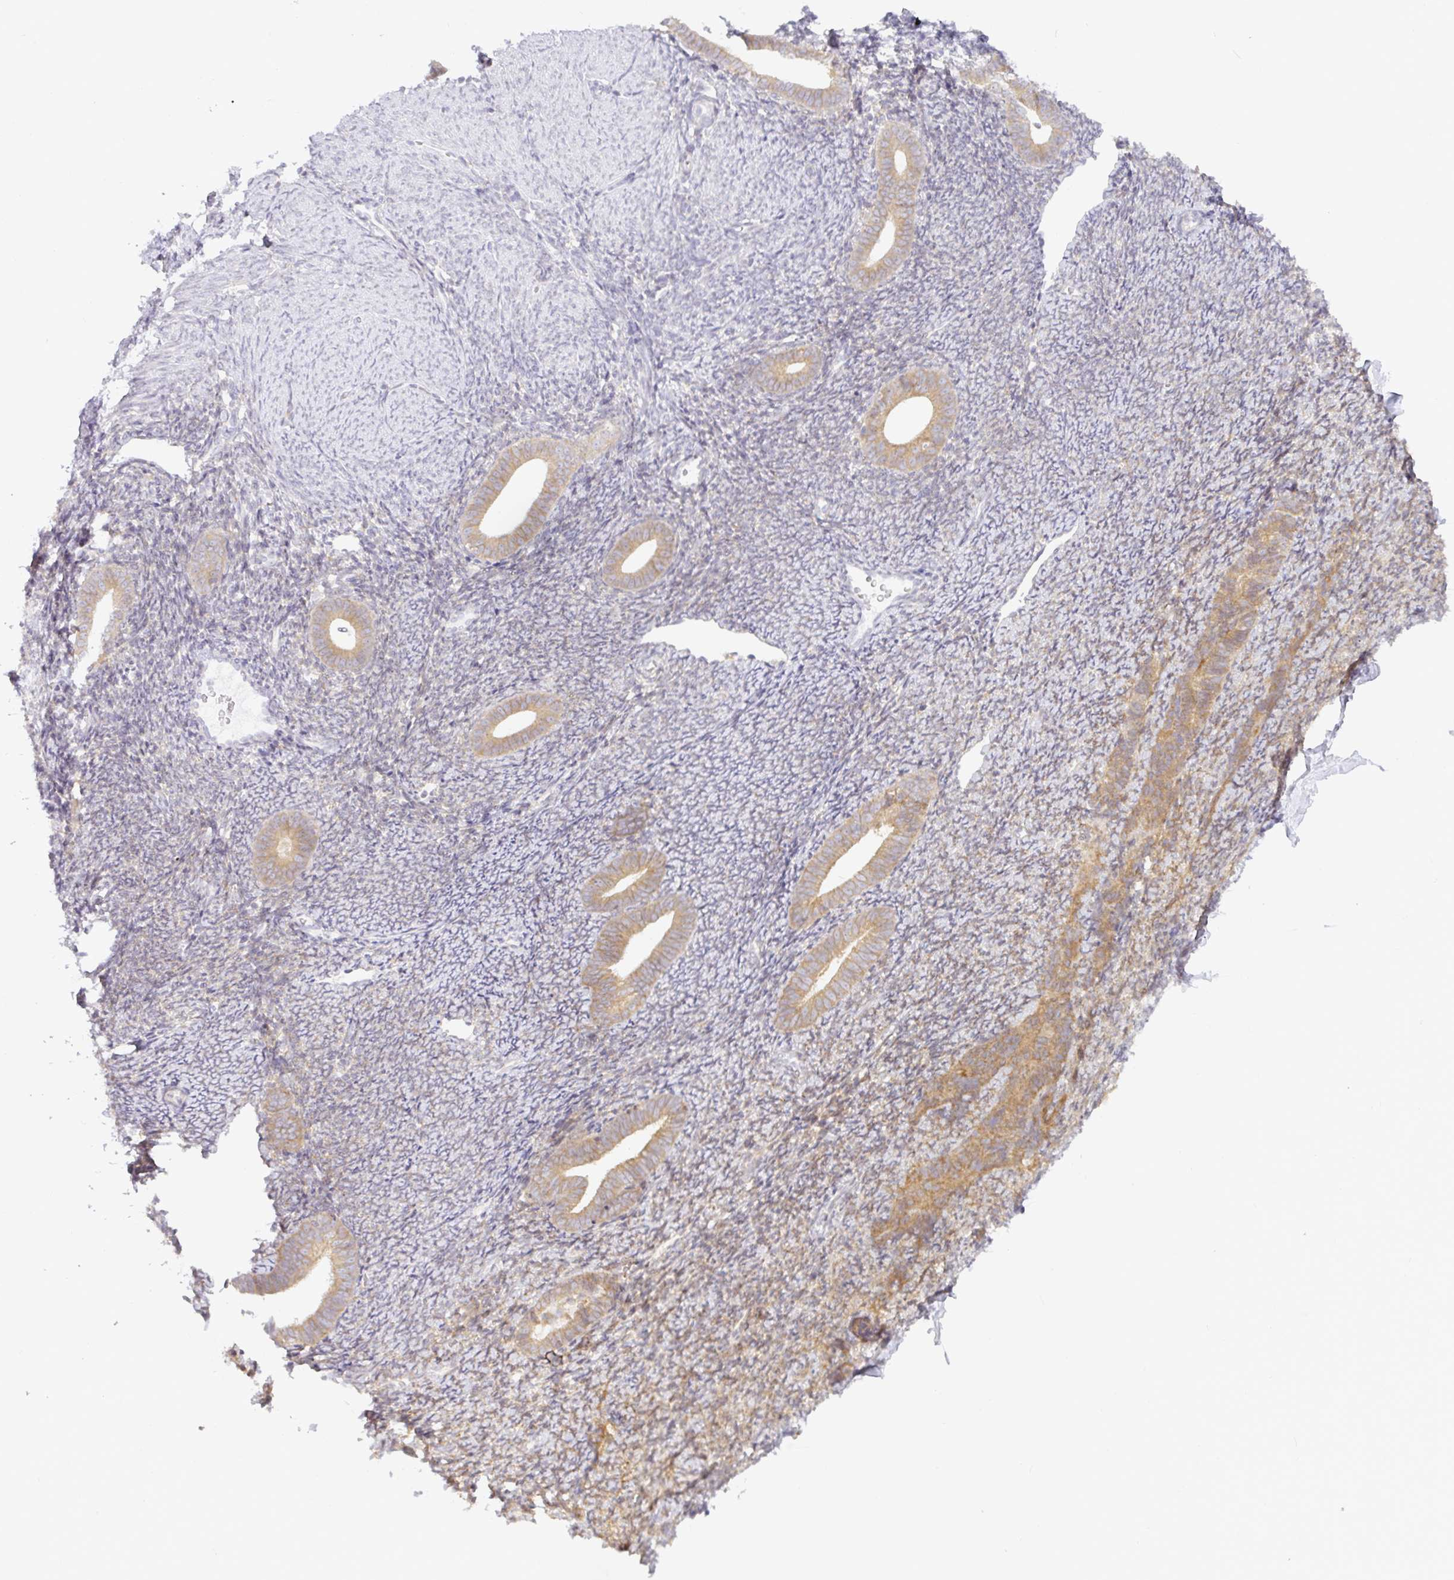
{"staining": {"intensity": "moderate", "quantity": "25%-75%", "location": "cytoplasmic/membranous"}, "tissue": "endometrium", "cell_type": "Cells in endometrial stroma", "image_type": "normal", "snomed": [{"axis": "morphology", "description": "Normal tissue, NOS"}, {"axis": "topography", "description": "Endometrium"}], "caption": "An image of endometrium stained for a protein displays moderate cytoplasmic/membranous brown staining in cells in endometrial stroma.", "gene": "DERL2", "patient": {"sex": "female", "age": 39}}